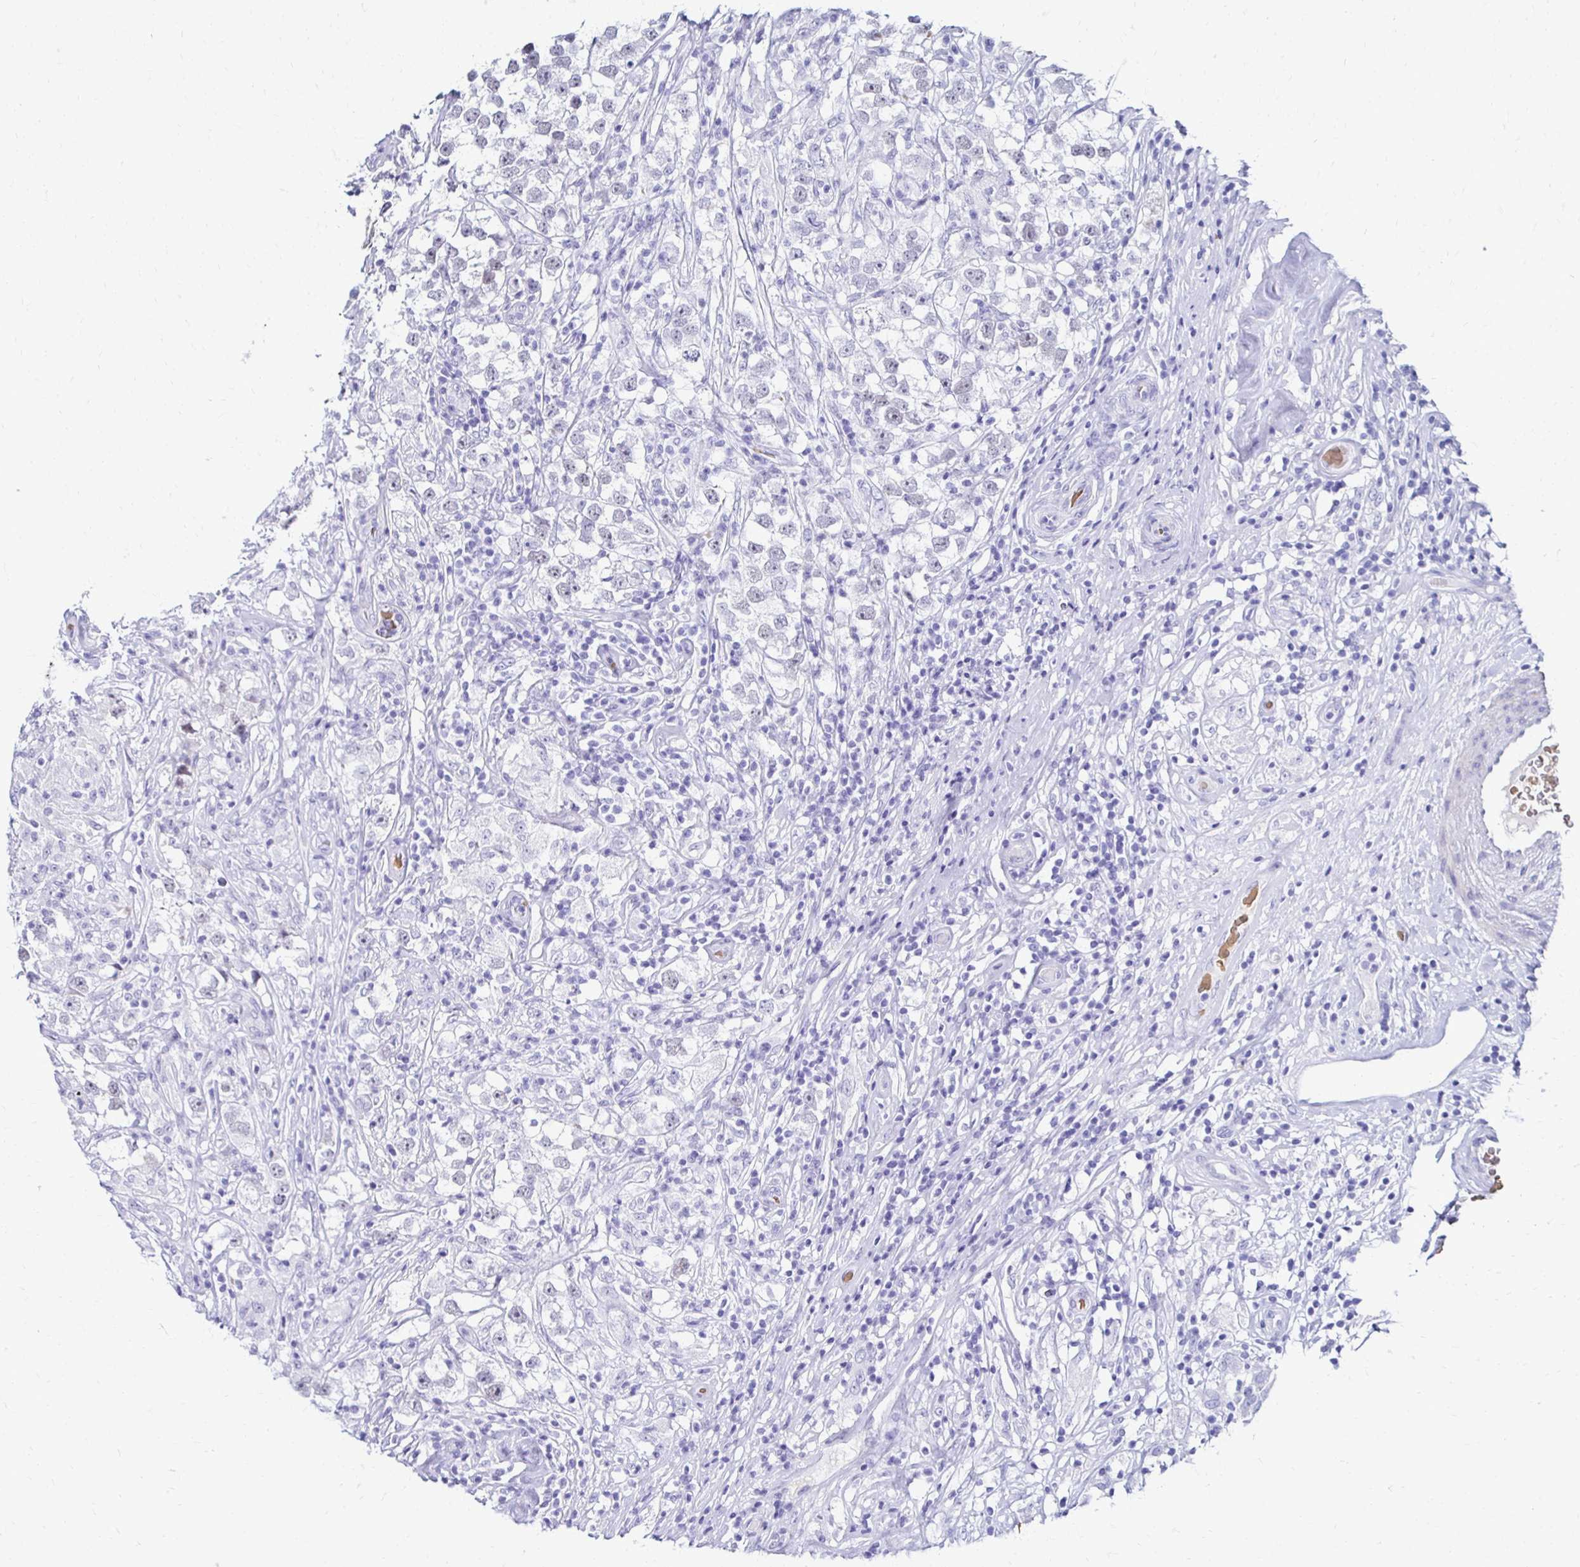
{"staining": {"intensity": "negative", "quantity": "none", "location": "none"}, "tissue": "testis cancer", "cell_type": "Tumor cells", "image_type": "cancer", "snomed": [{"axis": "morphology", "description": "Seminoma, NOS"}, {"axis": "topography", "description": "Testis"}], "caption": "Tumor cells show no significant expression in testis cancer. (DAB IHC, high magnification).", "gene": "RHBDL3", "patient": {"sex": "male", "age": 46}}